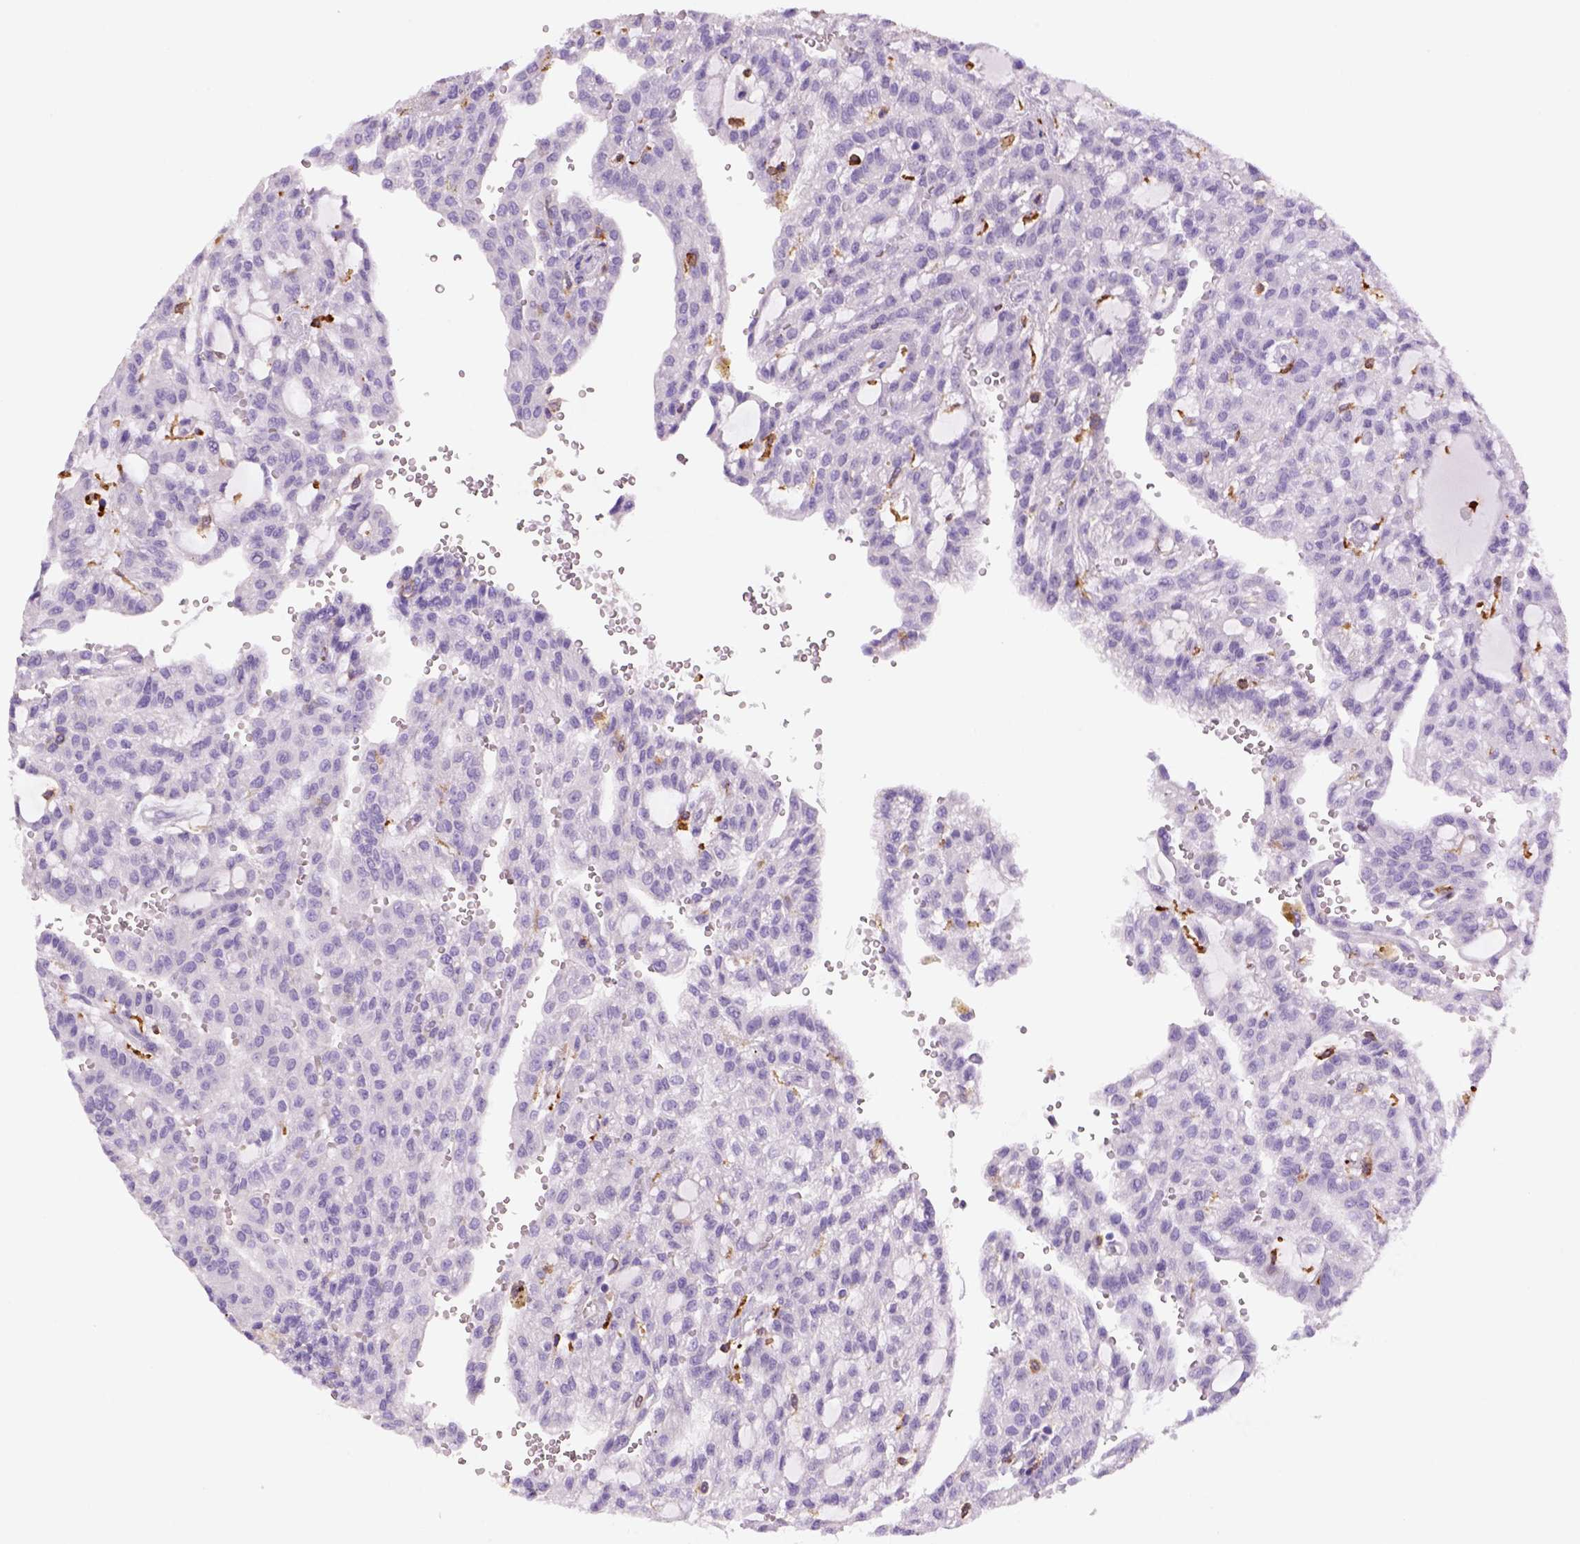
{"staining": {"intensity": "negative", "quantity": "none", "location": "none"}, "tissue": "renal cancer", "cell_type": "Tumor cells", "image_type": "cancer", "snomed": [{"axis": "morphology", "description": "Adenocarcinoma, NOS"}, {"axis": "topography", "description": "Kidney"}], "caption": "Tumor cells are negative for protein expression in human renal cancer. (Brightfield microscopy of DAB (3,3'-diaminobenzidine) IHC at high magnification).", "gene": "CD14", "patient": {"sex": "male", "age": 63}}